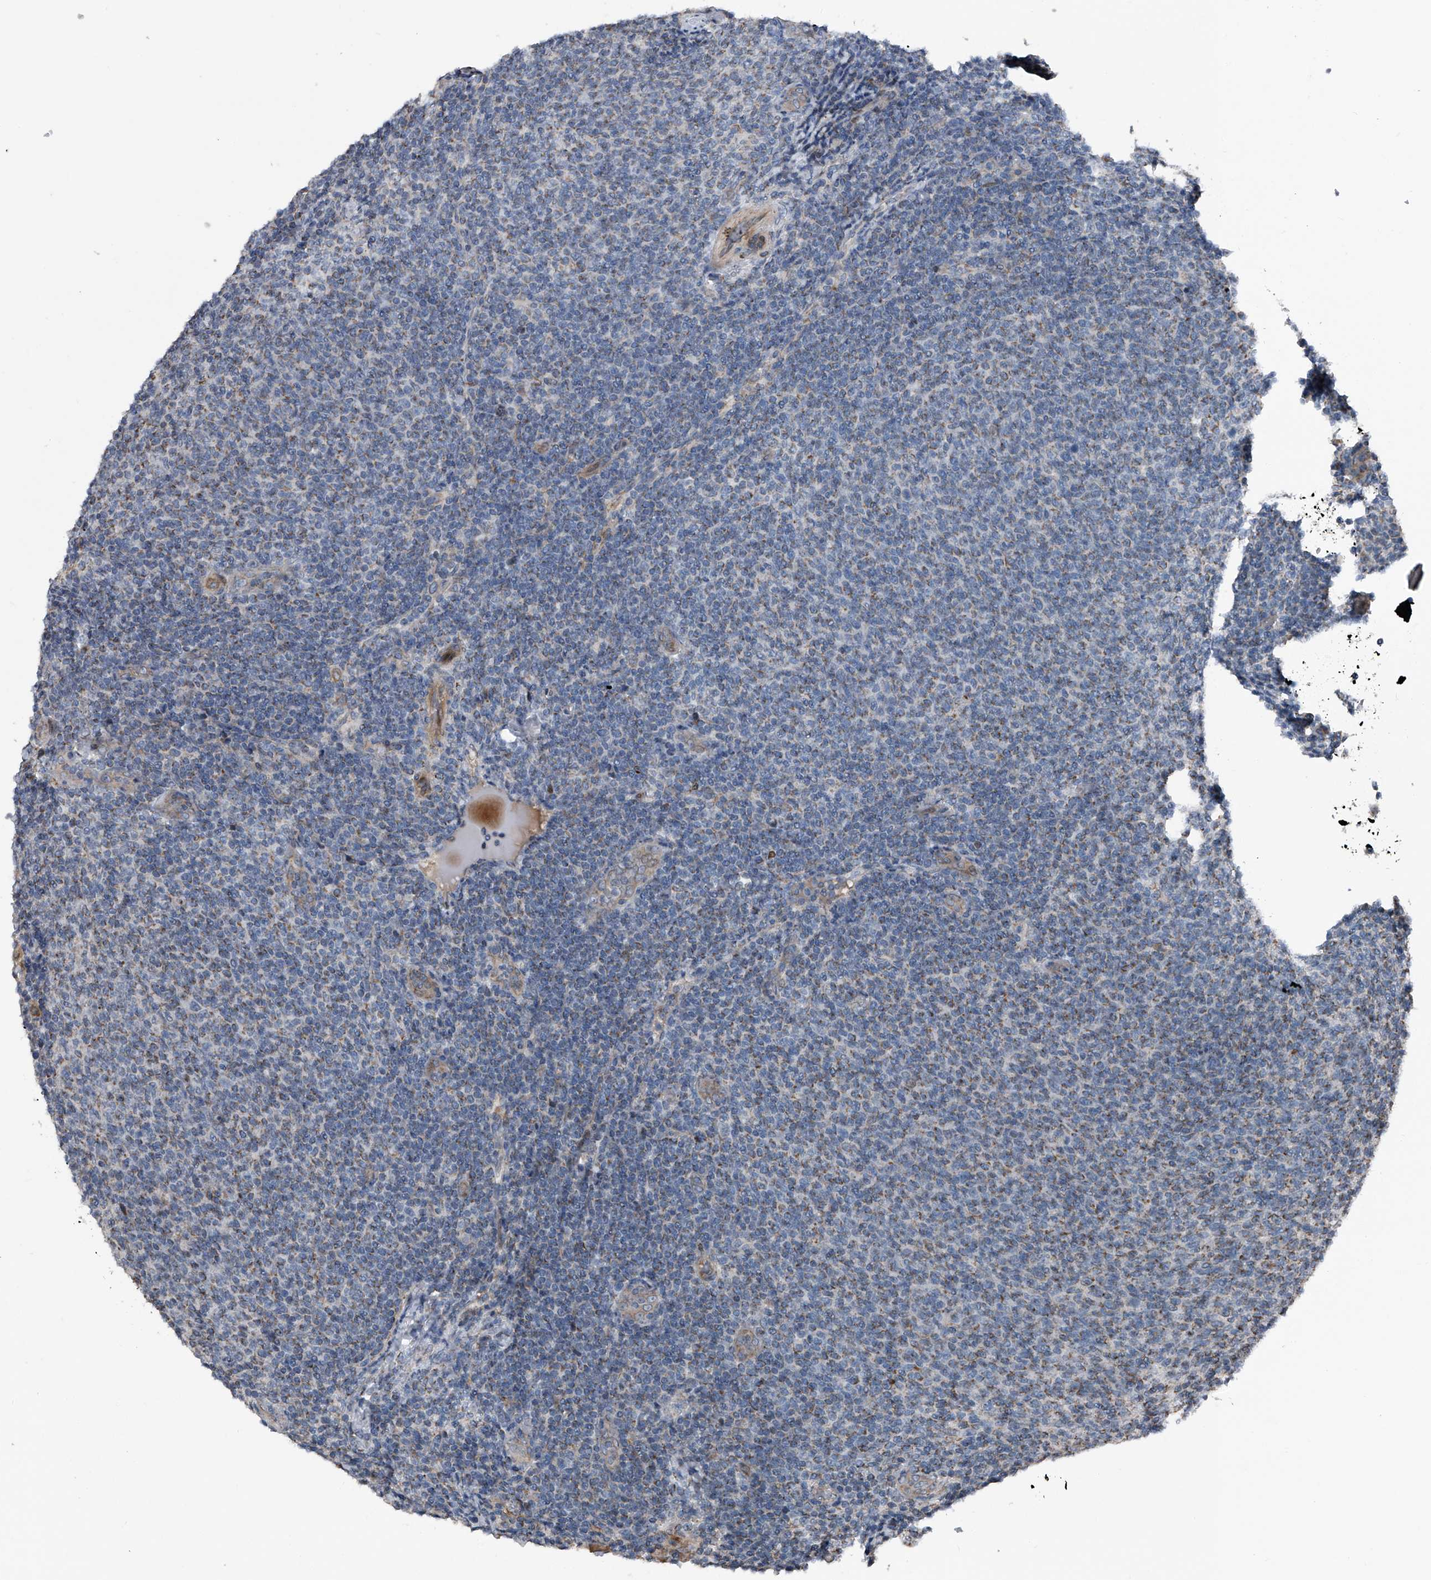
{"staining": {"intensity": "moderate", "quantity": "<25%", "location": "cytoplasmic/membranous"}, "tissue": "lymphoma", "cell_type": "Tumor cells", "image_type": "cancer", "snomed": [{"axis": "morphology", "description": "Malignant lymphoma, non-Hodgkin's type, Low grade"}, {"axis": "topography", "description": "Lymph node"}], "caption": "Immunohistochemical staining of human lymphoma shows moderate cytoplasmic/membranous protein expression in about <25% of tumor cells. Using DAB (3,3'-diaminobenzidine) (brown) and hematoxylin (blue) stains, captured at high magnification using brightfield microscopy.", "gene": "DST", "patient": {"sex": "male", "age": 66}}